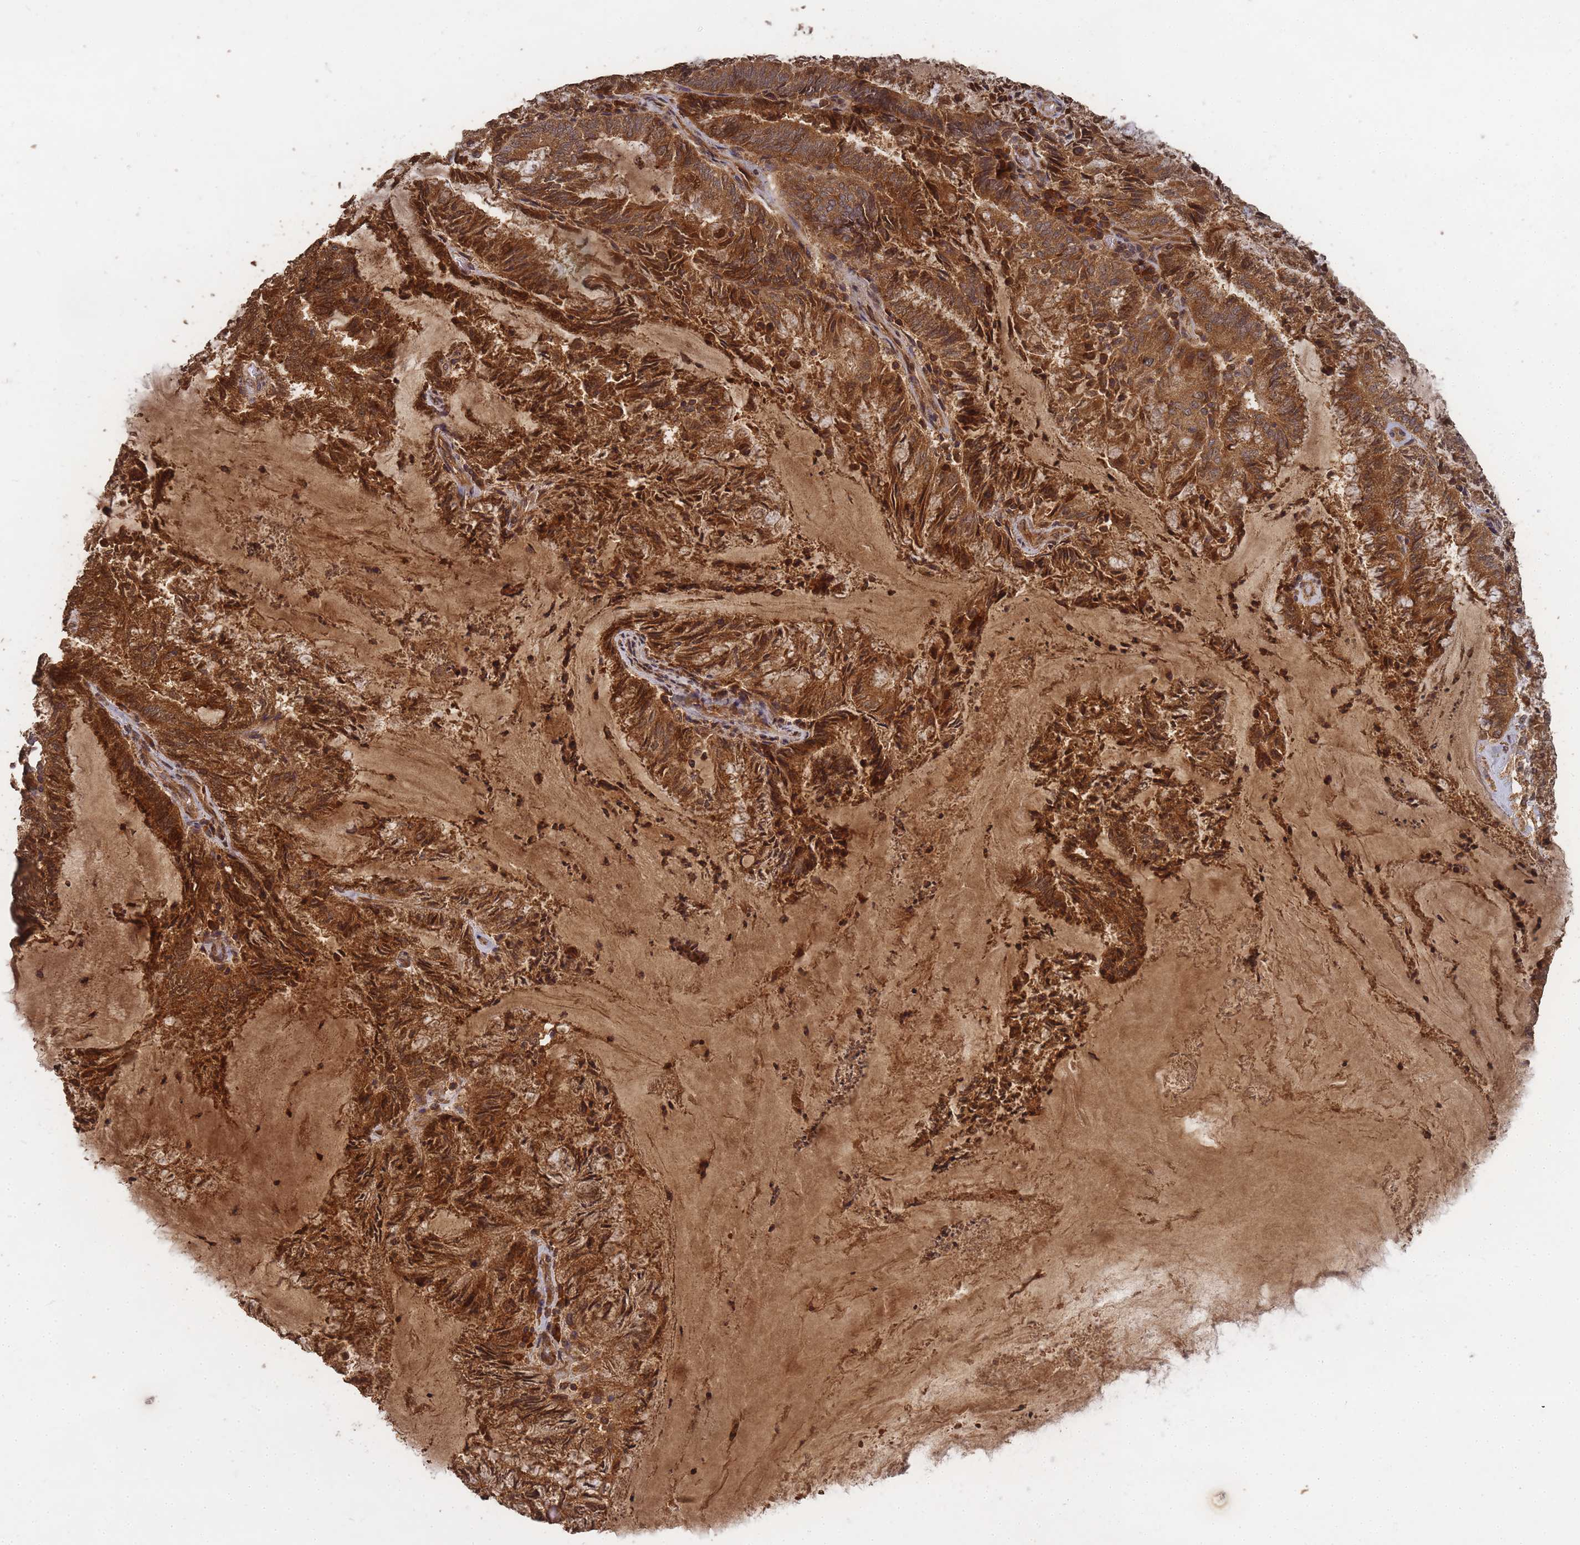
{"staining": {"intensity": "strong", "quantity": ">75%", "location": "cytoplasmic/membranous"}, "tissue": "endometrial cancer", "cell_type": "Tumor cells", "image_type": "cancer", "snomed": [{"axis": "morphology", "description": "Adenocarcinoma, NOS"}, {"axis": "topography", "description": "Endometrium"}], "caption": "Protein staining displays strong cytoplasmic/membranous staining in approximately >75% of tumor cells in adenocarcinoma (endometrial). Immunohistochemistry stains the protein of interest in brown and the nuclei are stained blue.", "gene": "ALKBH1", "patient": {"sex": "female", "age": 80}}